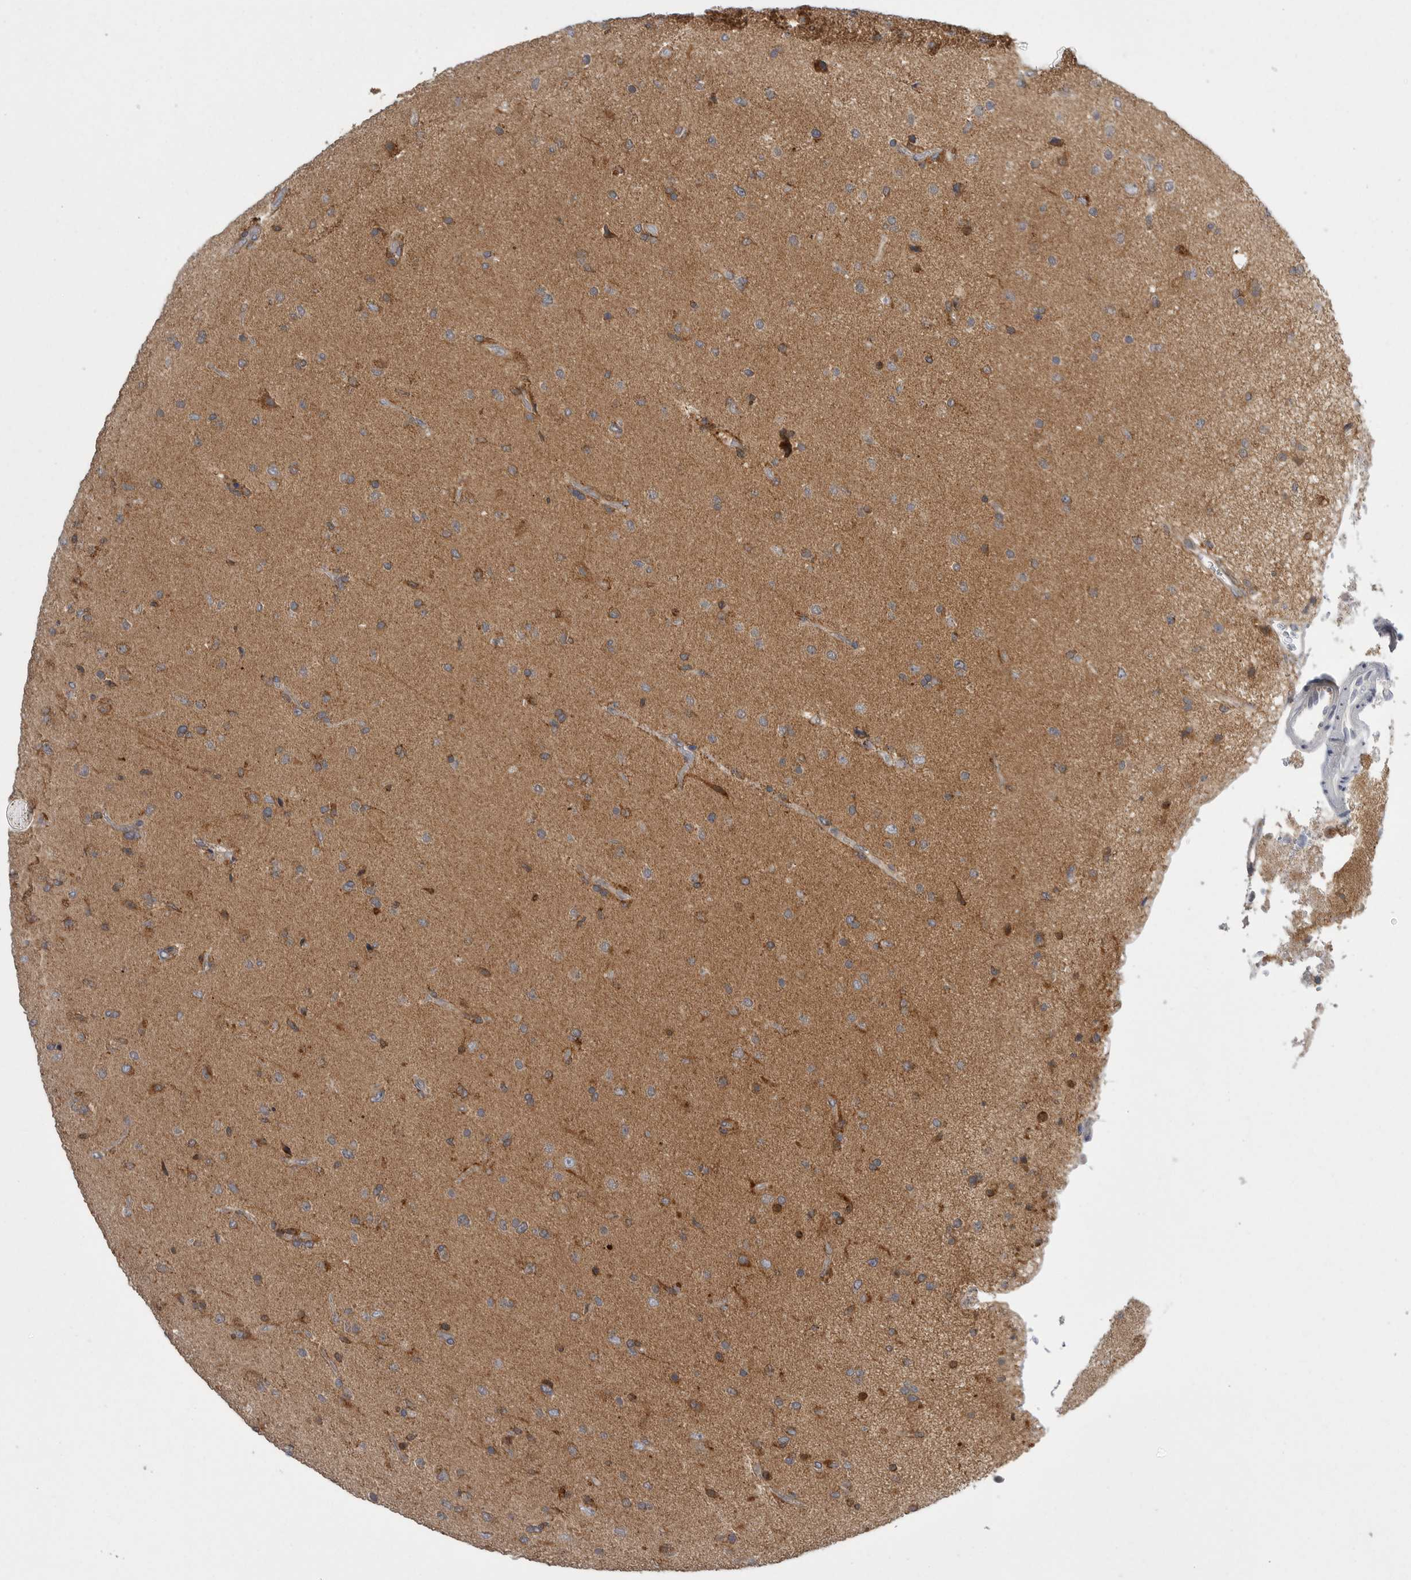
{"staining": {"intensity": "moderate", "quantity": ">75%", "location": "cytoplasmic/membranous"}, "tissue": "glioma", "cell_type": "Tumor cells", "image_type": "cancer", "snomed": [{"axis": "morphology", "description": "Glioma, malignant, High grade"}, {"axis": "topography", "description": "Brain"}], "caption": "Malignant glioma (high-grade) stained with DAB (3,3'-diaminobenzidine) immunohistochemistry (IHC) demonstrates medium levels of moderate cytoplasmic/membranous positivity in about >75% of tumor cells.", "gene": "KYAT3", "patient": {"sex": "male", "age": 72}}